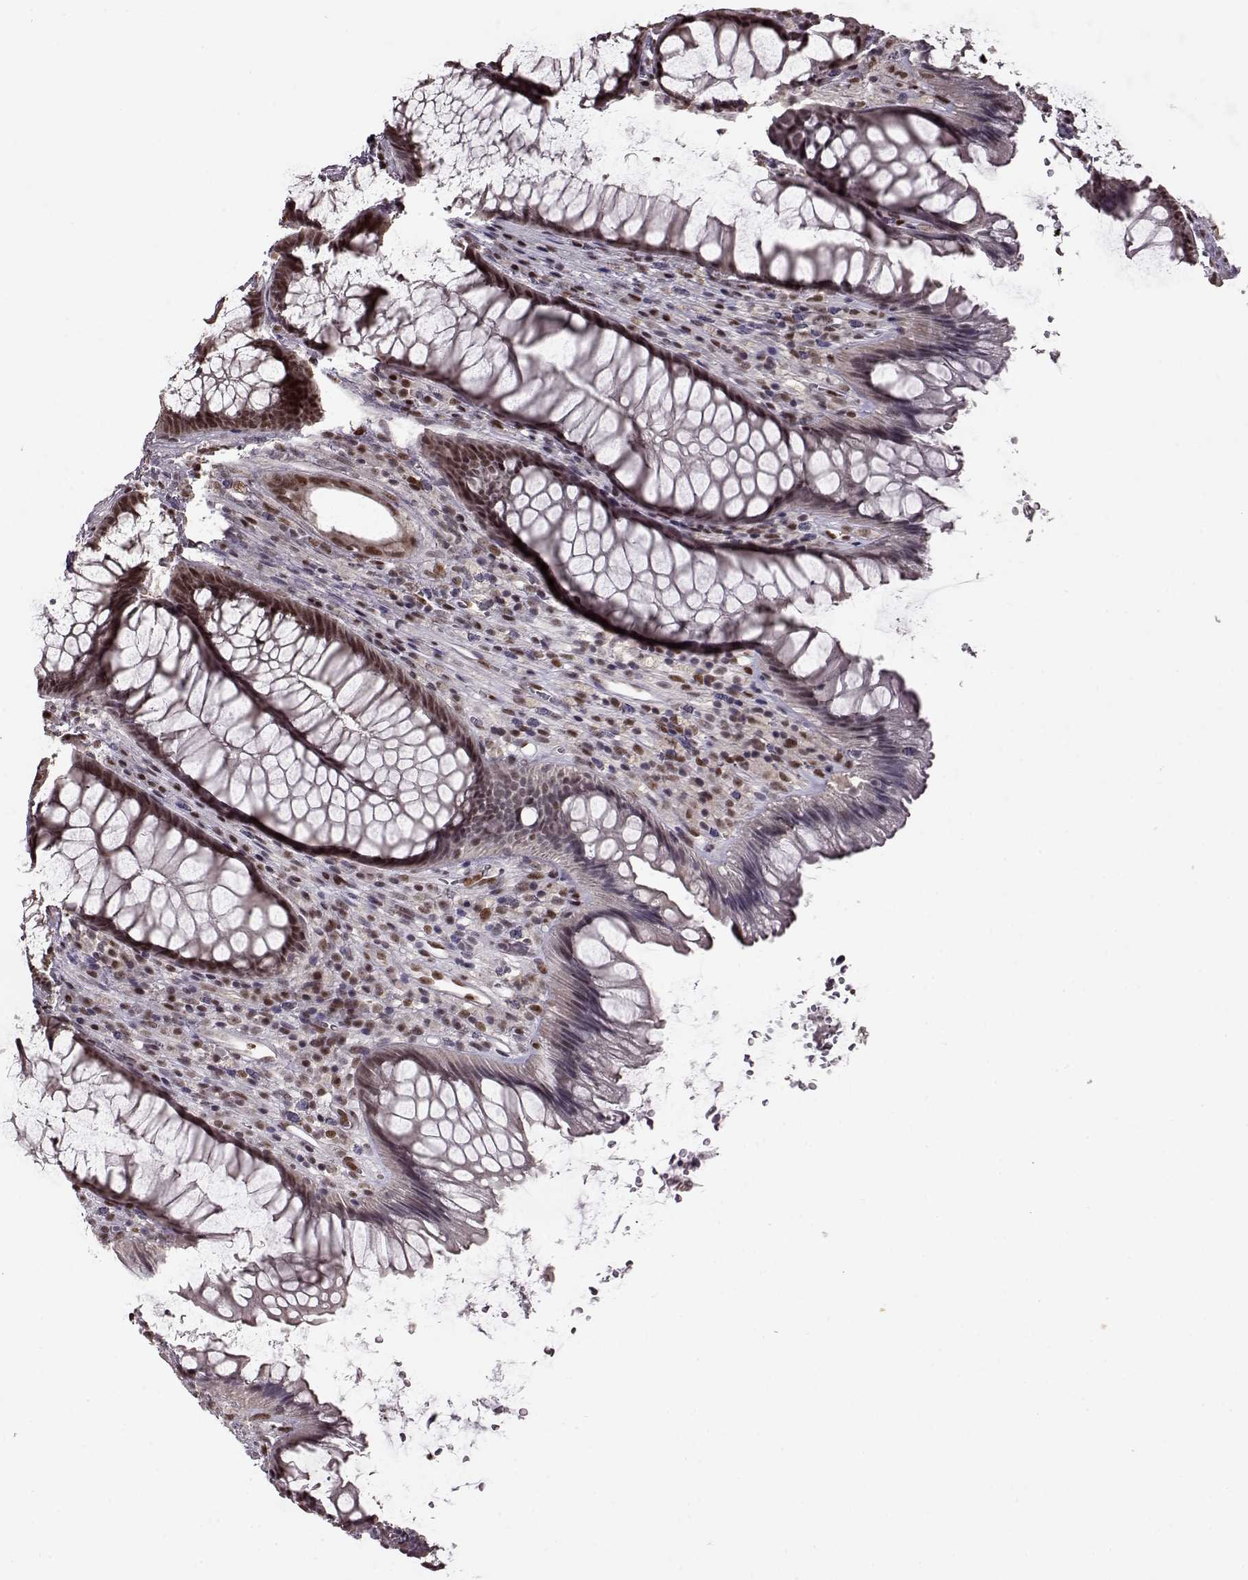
{"staining": {"intensity": "moderate", "quantity": "25%-75%", "location": "nuclear"}, "tissue": "rectum", "cell_type": "Glandular cells", "image_type": "normal", "snomed": [{"axis": "morphology", "description": "Normal tissue, NOS"}, {"axis": "topography", "description": "Smooth muscle"}, {"axis": "topography", "description": "Rectum"}], "caption": "This histopathology image shows immunohistochemistry staining of normal human rectum, with medium moderate nuclear staining in about 25%-75% of glandular cells.", "gene": "FTO", "patient": {"sex": "male", "age": 53}}